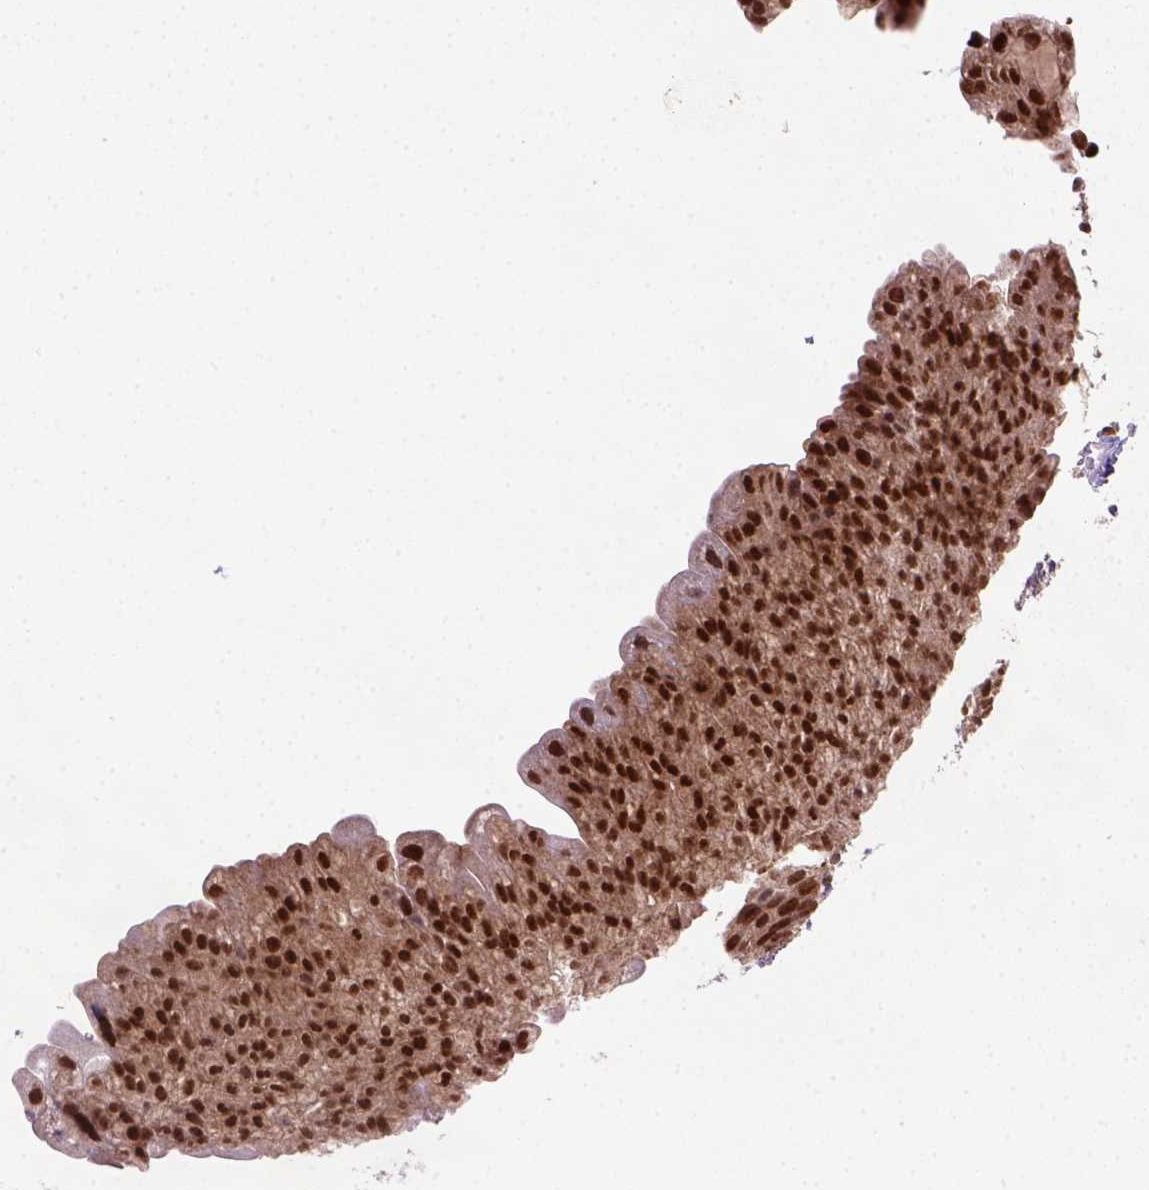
{"staining": {"intensity": "strong", "quantity": ">75%", "location": "nuclear"}, "tissue": "urinary bladder", "cell_type": "Urothelial cells", "image_type": "normal", "snomed": [{"axis": "morphology", "description": "Normal tissue, NOS"}, {"axis": "topography", "description": "Urinary bladder"}, {"axis": "topography", "description": "Prostate"}], "caption": "Approximately >75% of urothelial cells in unremarkable urinary bladder display strong nuclear protein staining as visualized by brown immunohistochemical staining.", "gene": "MGMT", "patient": {"sex": "male", "age": 76}}